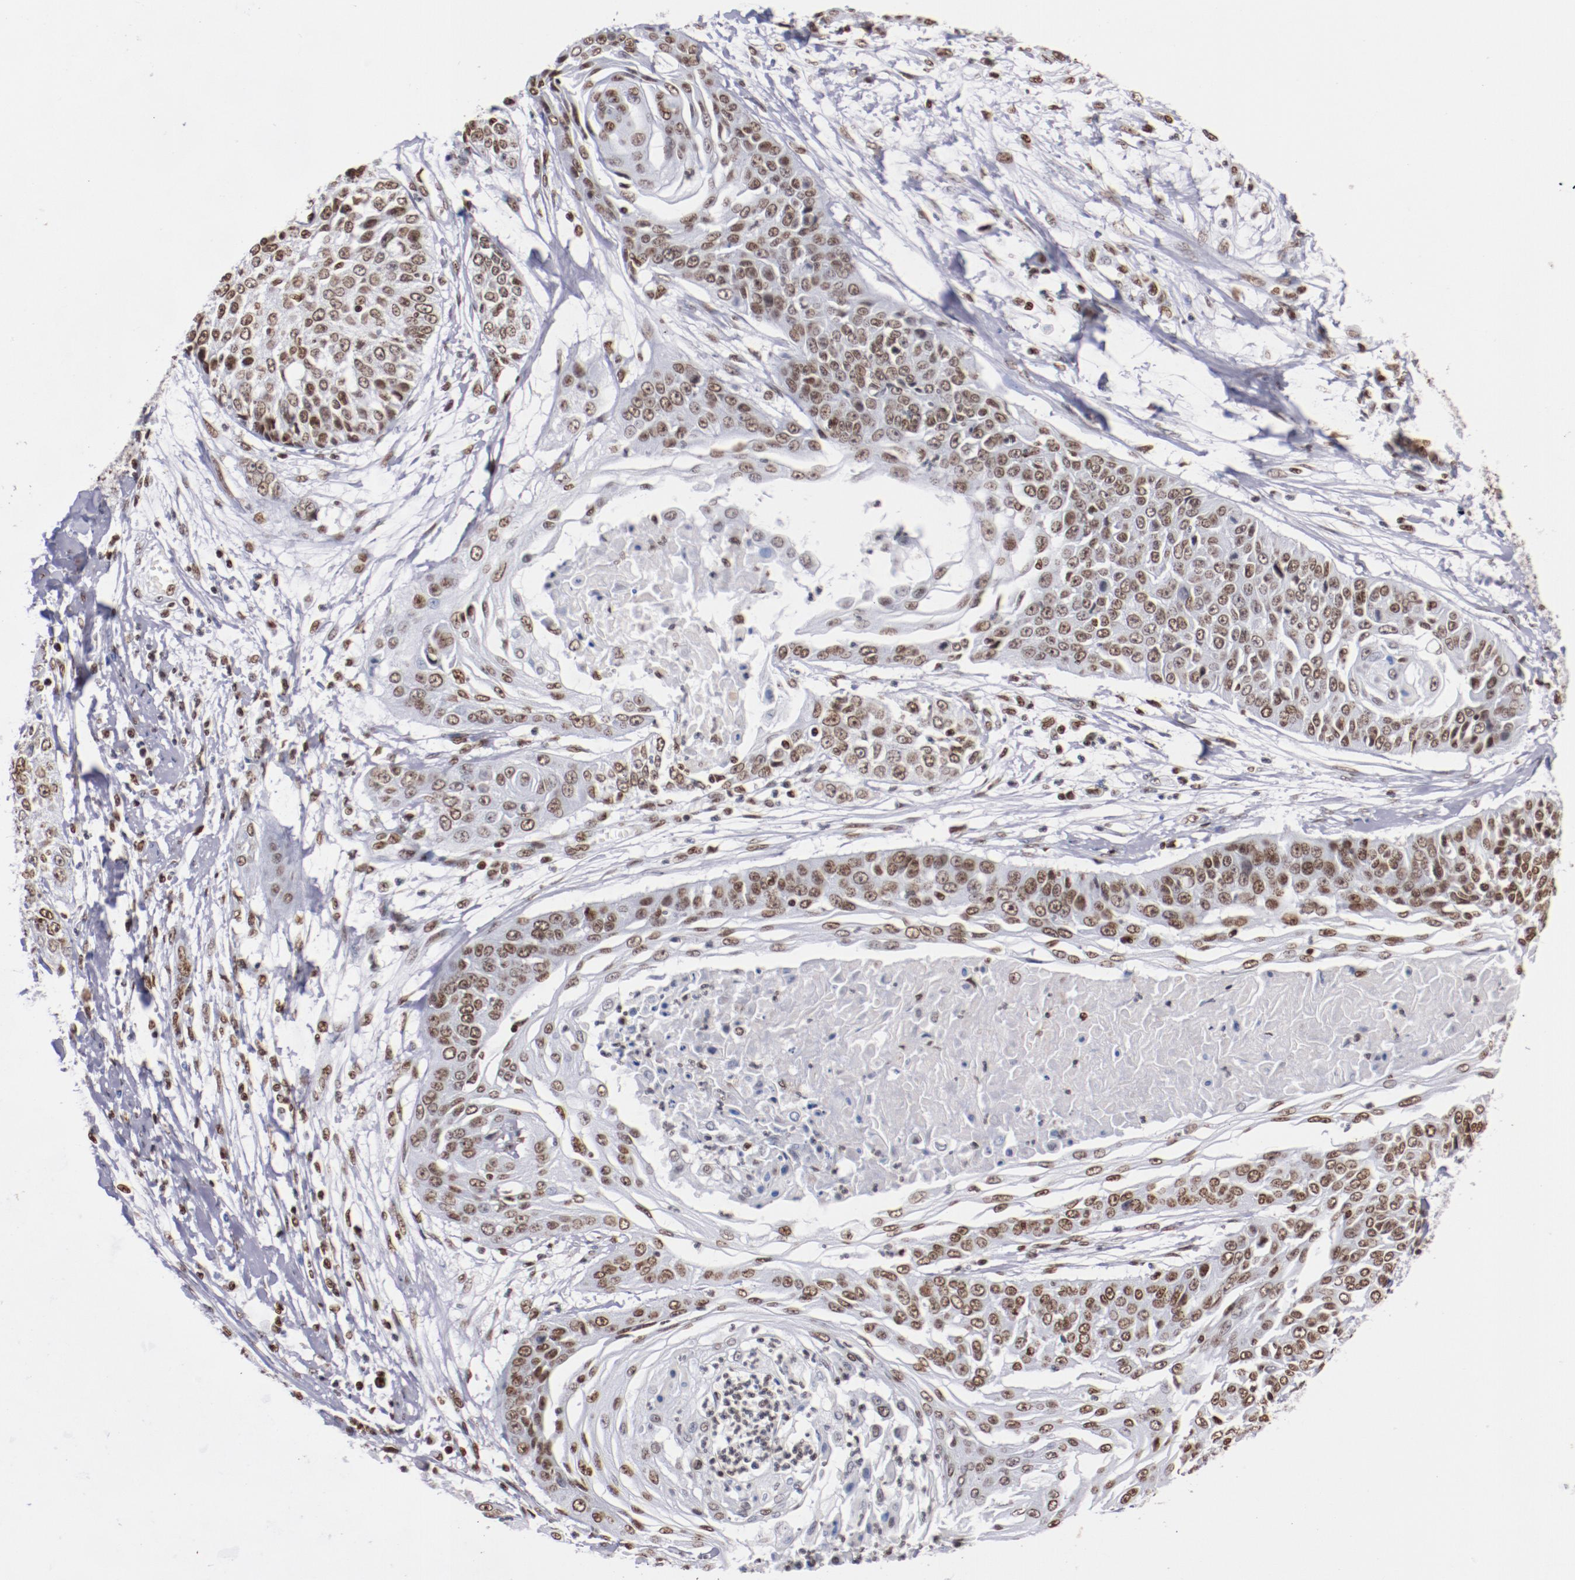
{"staining": {"intensity": "moderate", "quantity": ">75%", "location": "nuclear"}, "tissue": "cervical cancer", "cell_type": "Tumor cells", "image_type": "cancer", "snomed": [{"axis": "morphology", "description": "Squamous cell carcinoma, NOS"}, {"axis": "topography", "description": "Cervix"}], "caption": "DAB (3,3'-diaminobenzidine) immunohistochemical staining of human cervical cancer demonstrates moderate nuclear protein positivity in about >75% of tumor cells.", "gene": "IFI16", "patient": {"sex": "female", "age": 64}}